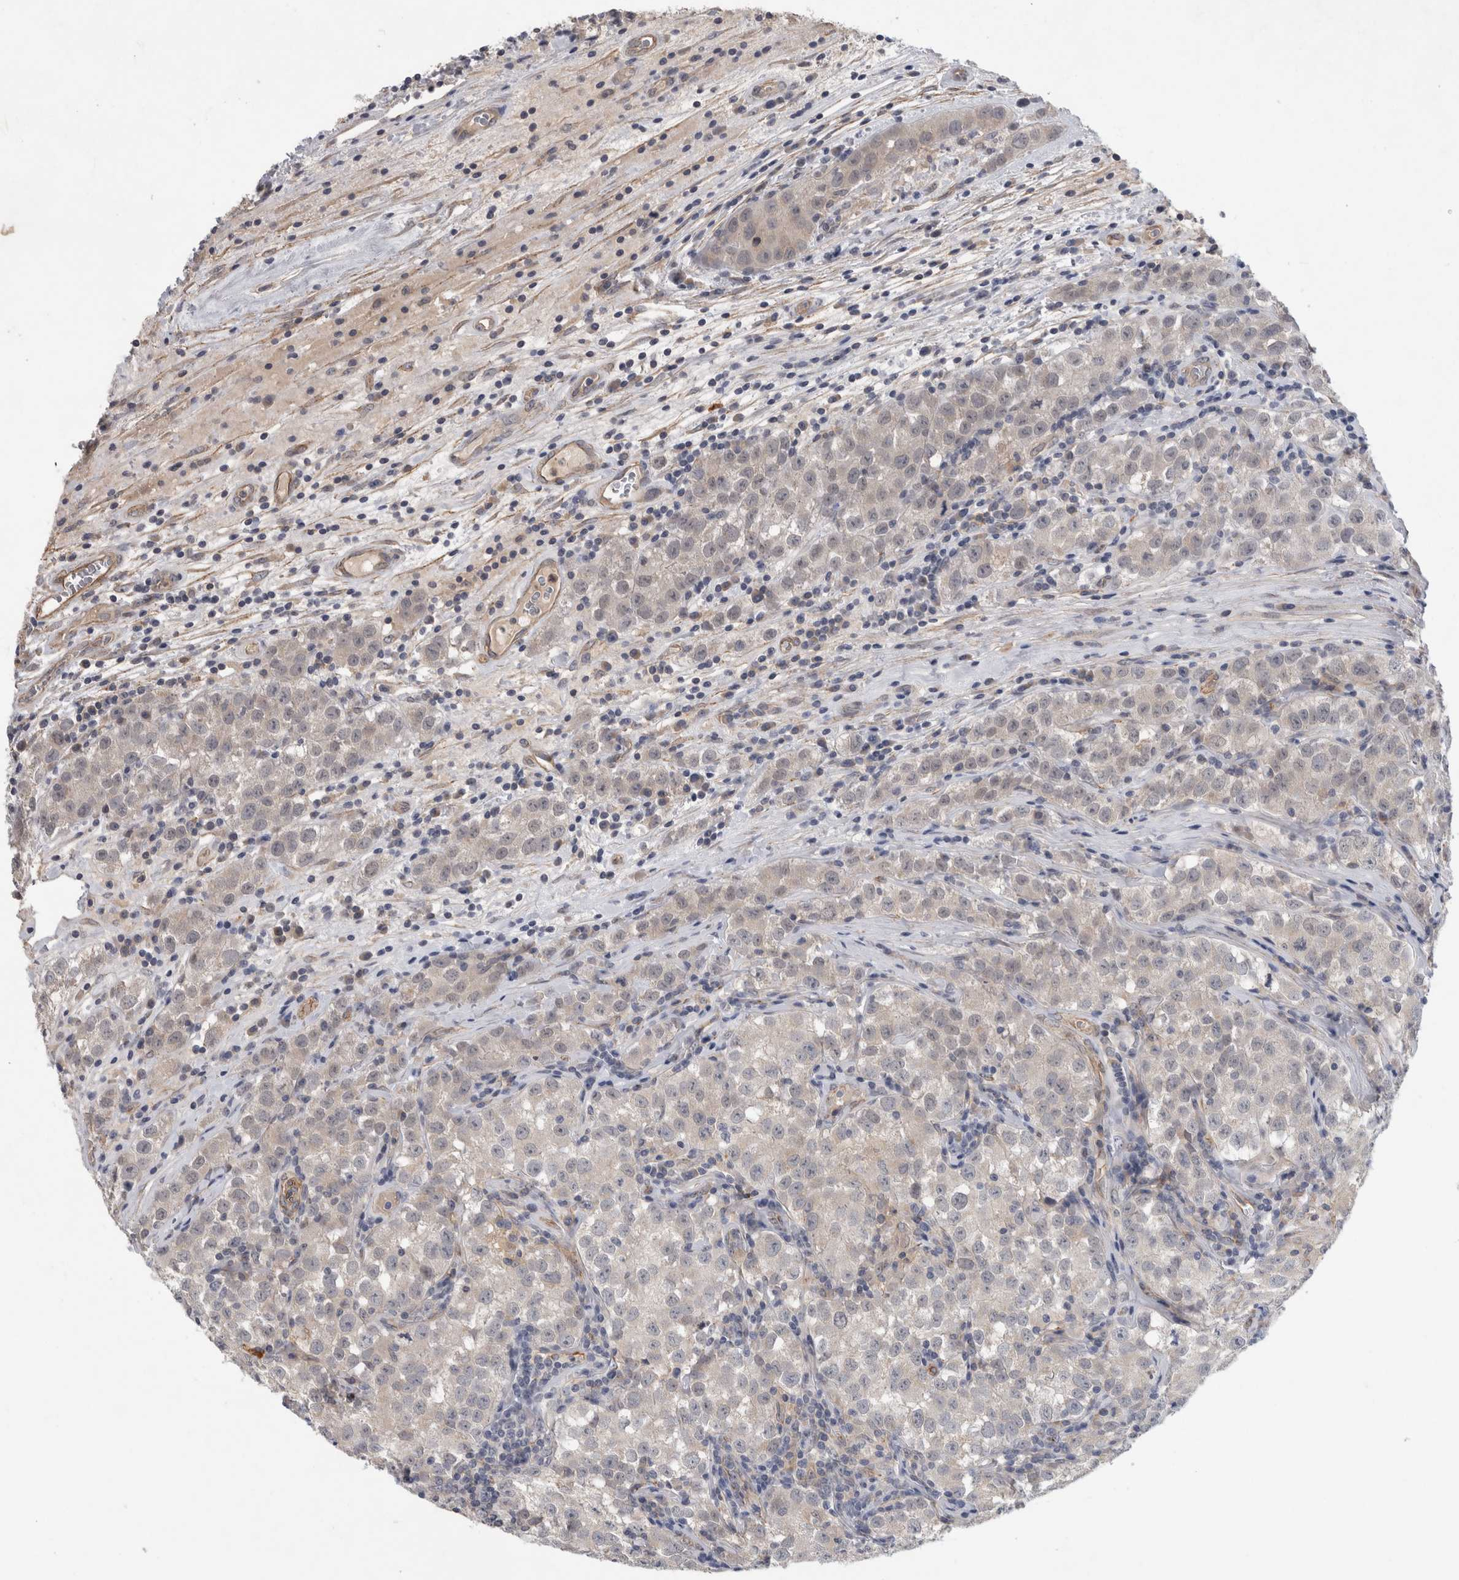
{"staining": {"intensity": "negative", "quantity": "none", "location": "none"}, "tissue": "testis cancer", "cell_type": "Tumor cells", "image_type": "cancer", "snomed": [{"axis": "morphology", "description": "Seminoma, NOS"}, {"axis": "morphology", "description": "Carcinoma, Embryonal, NOS"}, {"axis": "topography", "description": "Testis"}], "caption": "Human seminoma (testis) stained for a protein using immunohistochemistry displays no staining in tumor cells.", "gene": "ANKFY1", "patient": {"sex": "male", "age": 43}}